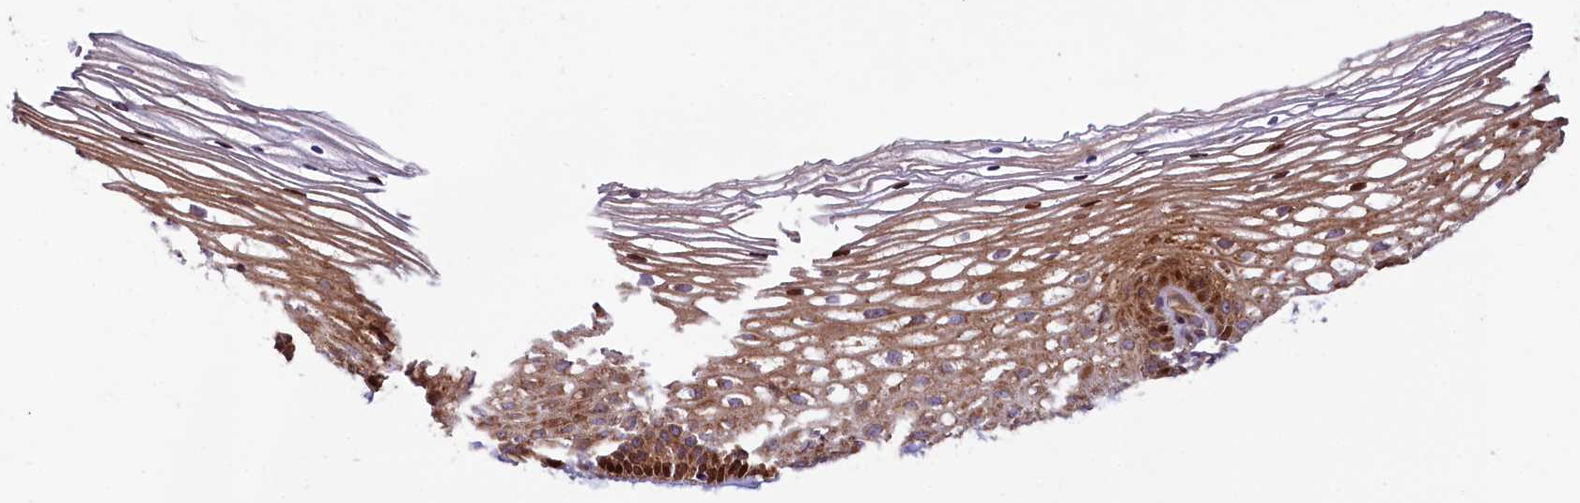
{"staining": {"intensity": "moderate", "quantity": ">75%", "location": "cytoplasmic/membranous,nuclear"}, "tissue": "cervix", "cell_type": "Glandular cells", "image_type": "normal", "snomed": [{"axis": "morphology", "description": "Normal tissue, NOS"}, {"axis": "topography", "description": "Cervix"}], "caption": "DAB (3,3'-diaminobenzidine) immunohistochemical staining of unremarkable cervix displays moderate cytoplasmic/membranous,nuclear protein expression in approximately >75% of glandular cells. (DAB (3,3'-diaminobenzidine) IHC, brown staining for protein, blue staining for nuclei).", "gene": "PDZRN3", "patient": {"sex": "female", "age": 33}}